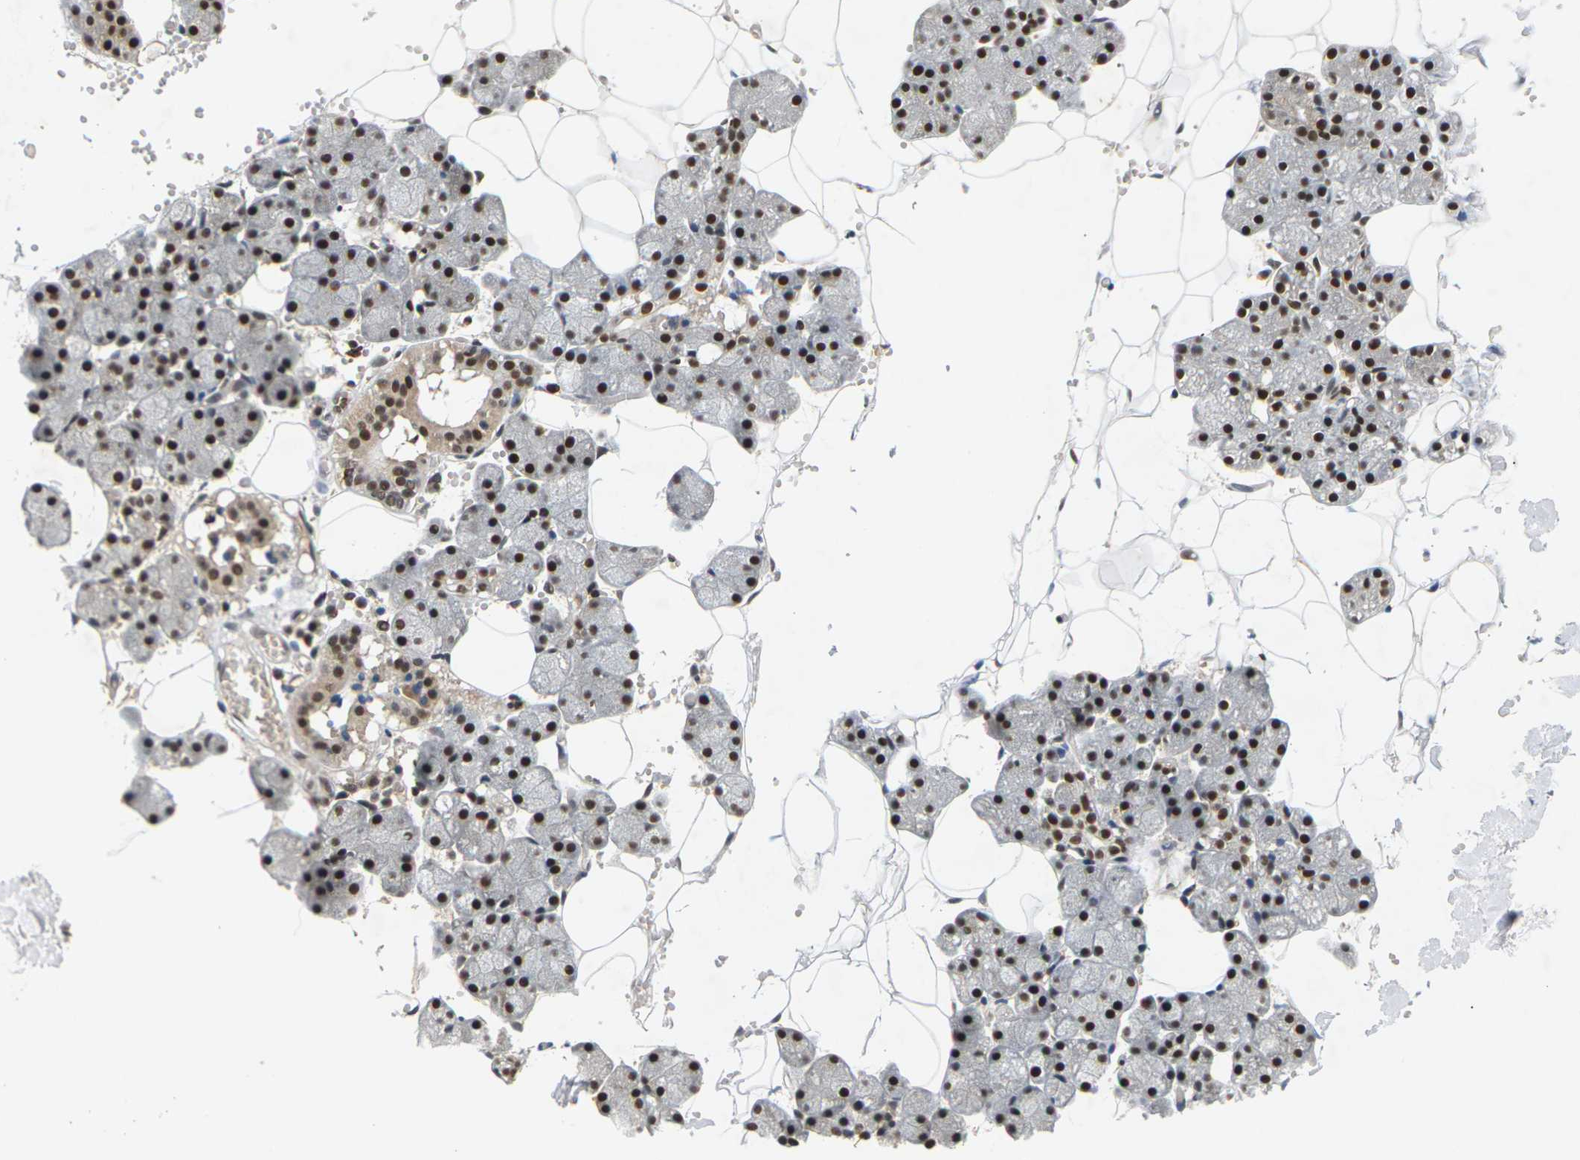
{"staining": {"intensity": "strong", "quantity": ">75%", "location": "nuclear"}, "tissue": "salivary gland", "cell_type": "Glandular cells", "image_type": "normal", "snomed": [{"axis": "morphology", "description": "Normal tissue, NOS"}, {"axis": "topography", "description": "Salivary gland"}], "caption": "Immunohistochemical staining of normal salivary gland shows >75% levels of strong nuclear protein positivity in approximately >75% of glandular cells. Using DAB (3,3'-diaminobenzidine) (brown) and hematoxylin (blue) stains, captured at high magnification using brightfield microscopy.", "gene": "NELFA", "patient": {"sex": "male", "age": 62}}